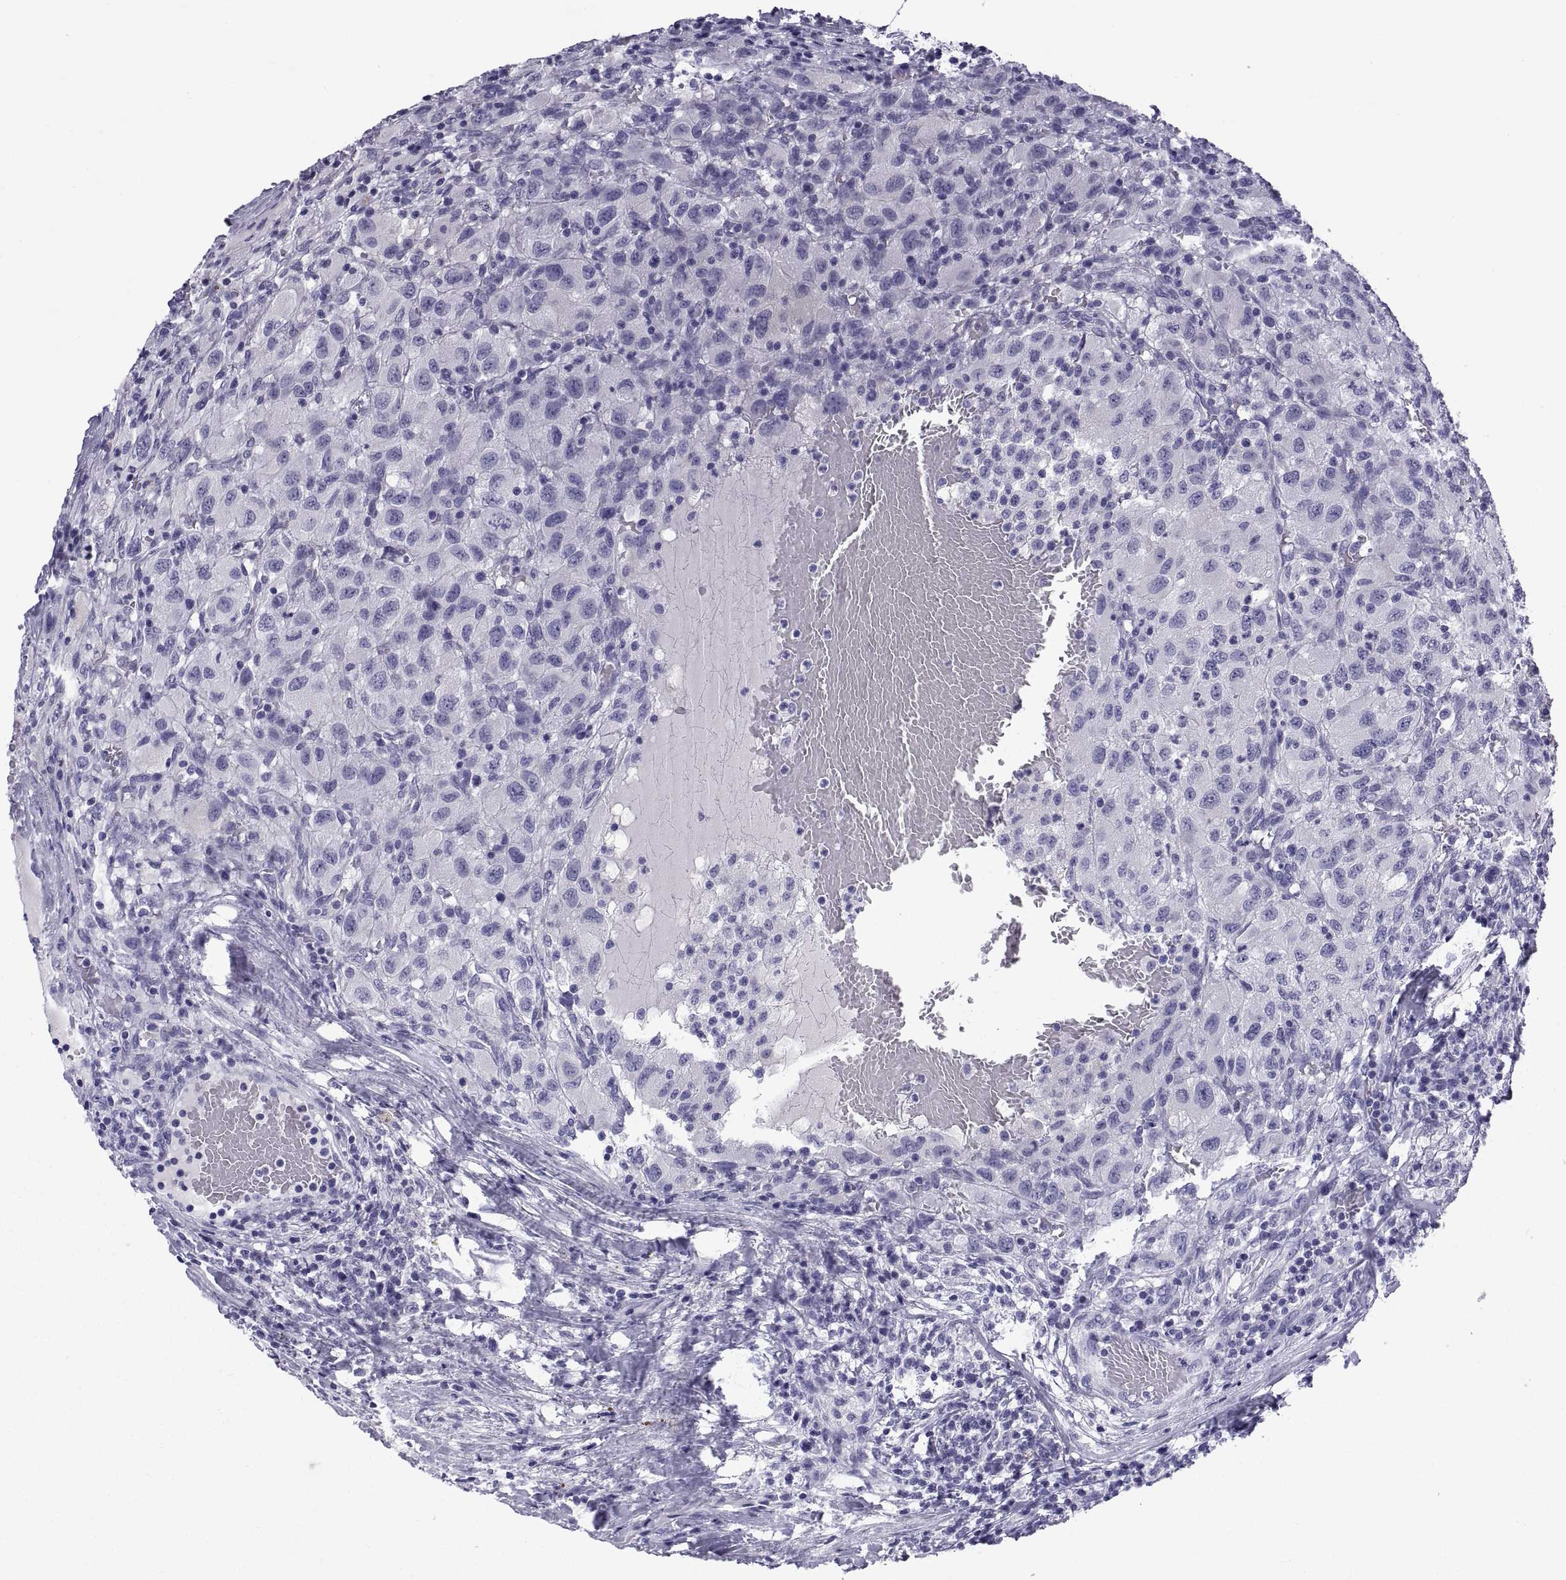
{"staining": {"intensity": "negative", "quantity": "none", "location": "none"}, "tissue": "renal cancer", "cell_type": "Tumor cells", "image_type": "cancer", "snomed": [{"axis": "morphology", "description": "Adenocarcinoma, NOS"}, {"axis": "topography", "description": "Kidney"}], "caption": "This is an immunohistochemistry image of renal cancer. There is no expression in tumor cells.", "gene": "NPTX2", "patient": {"sex": "female", "age": 67}}